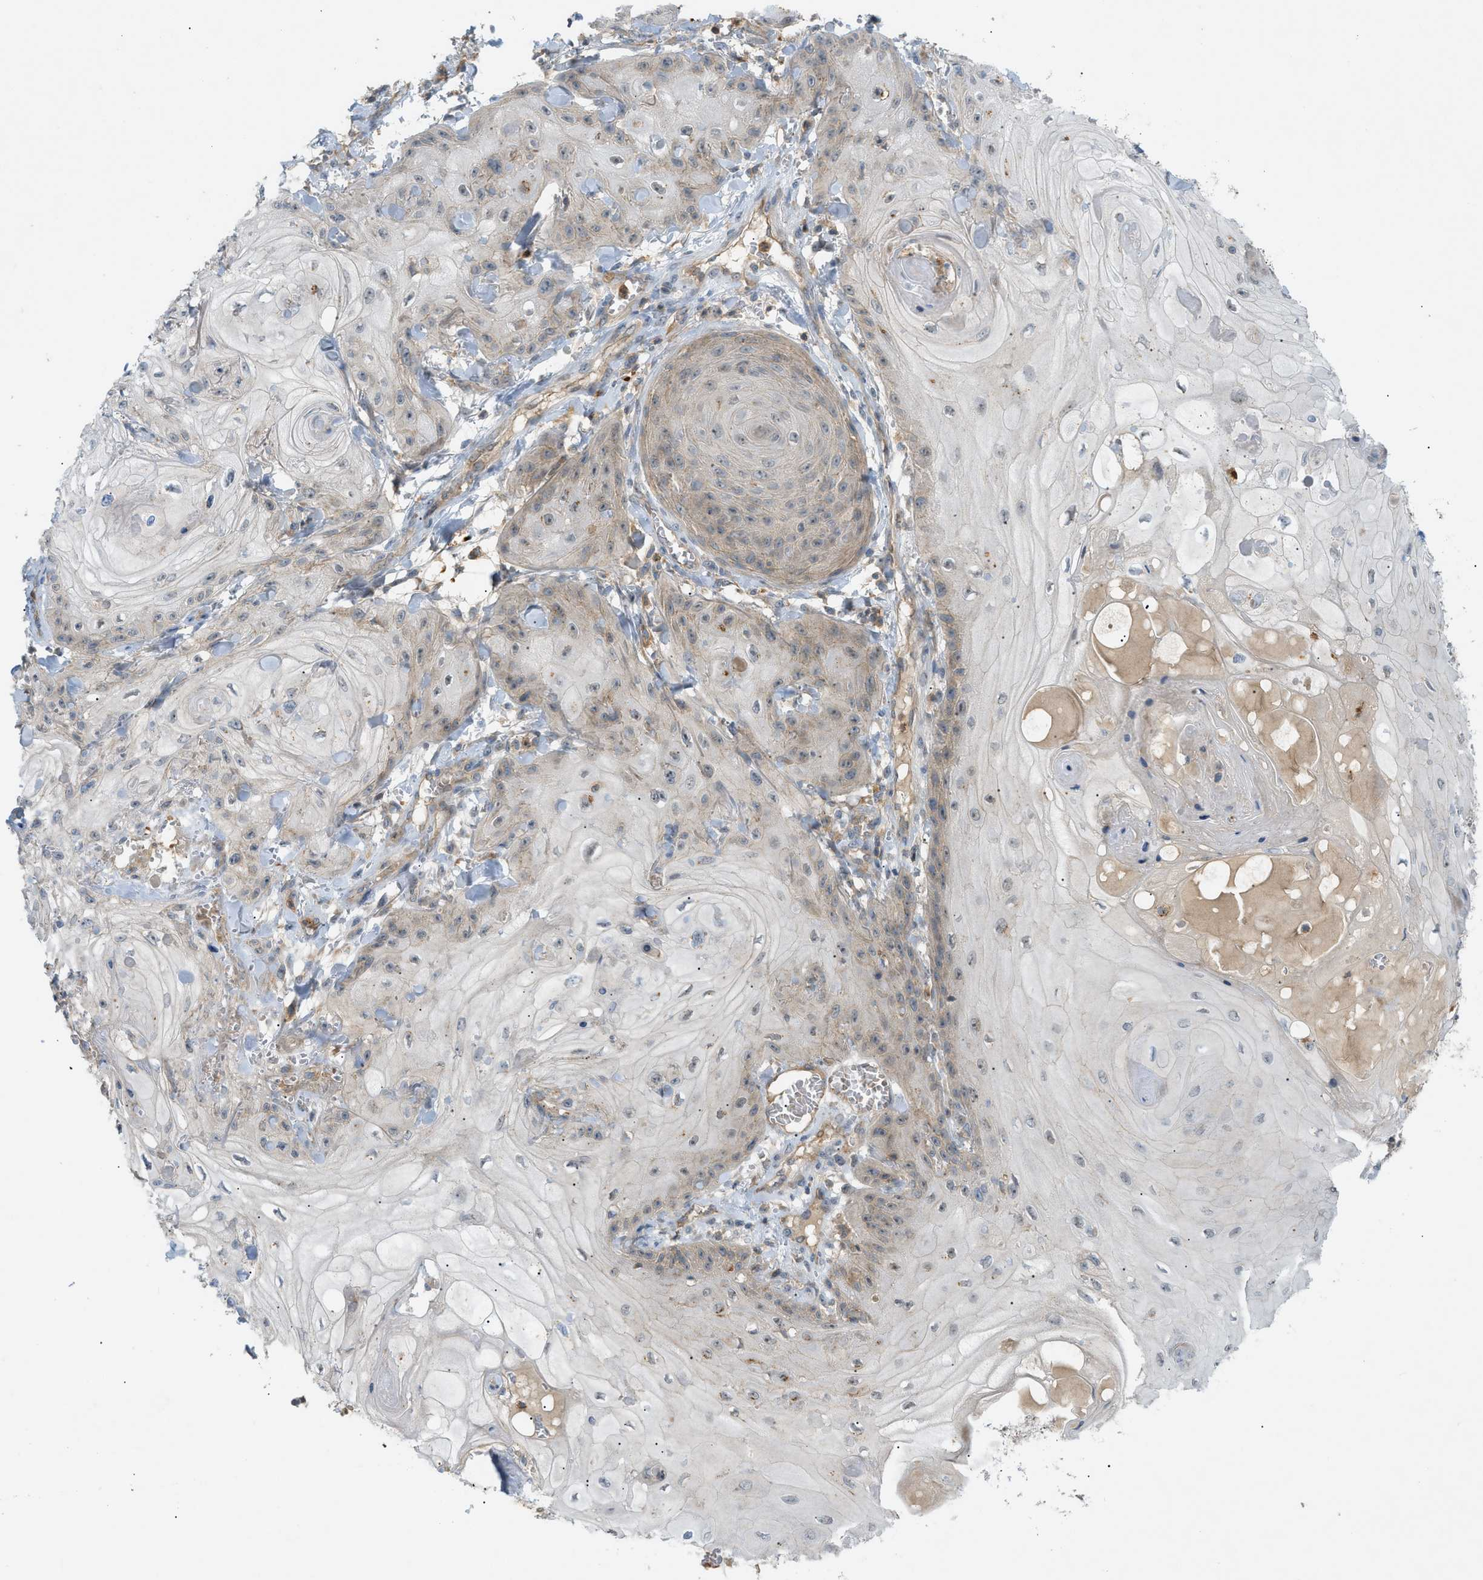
{"staining": {"intensity": "weak", "quantity": "<25%", "location": "cytoplasmic/membranous"}, "tissue": "skin cancer", "cell_type": "Tumor cells", "image_type": "cancer", "snomed": [{"axis": "morphology", "description": "Squamous cell carcinoma, NOS"}, {"axis": "topography", "description": "Skin"}], "caption": "A high-resolution image shows immunohistochemistry (IHC) staining of squamous cell carcinoma (skin), which exhibits no significant positivity in tumor cells.", "gene": "GRK6", "patient": {"sex": "male", "age": 74}}